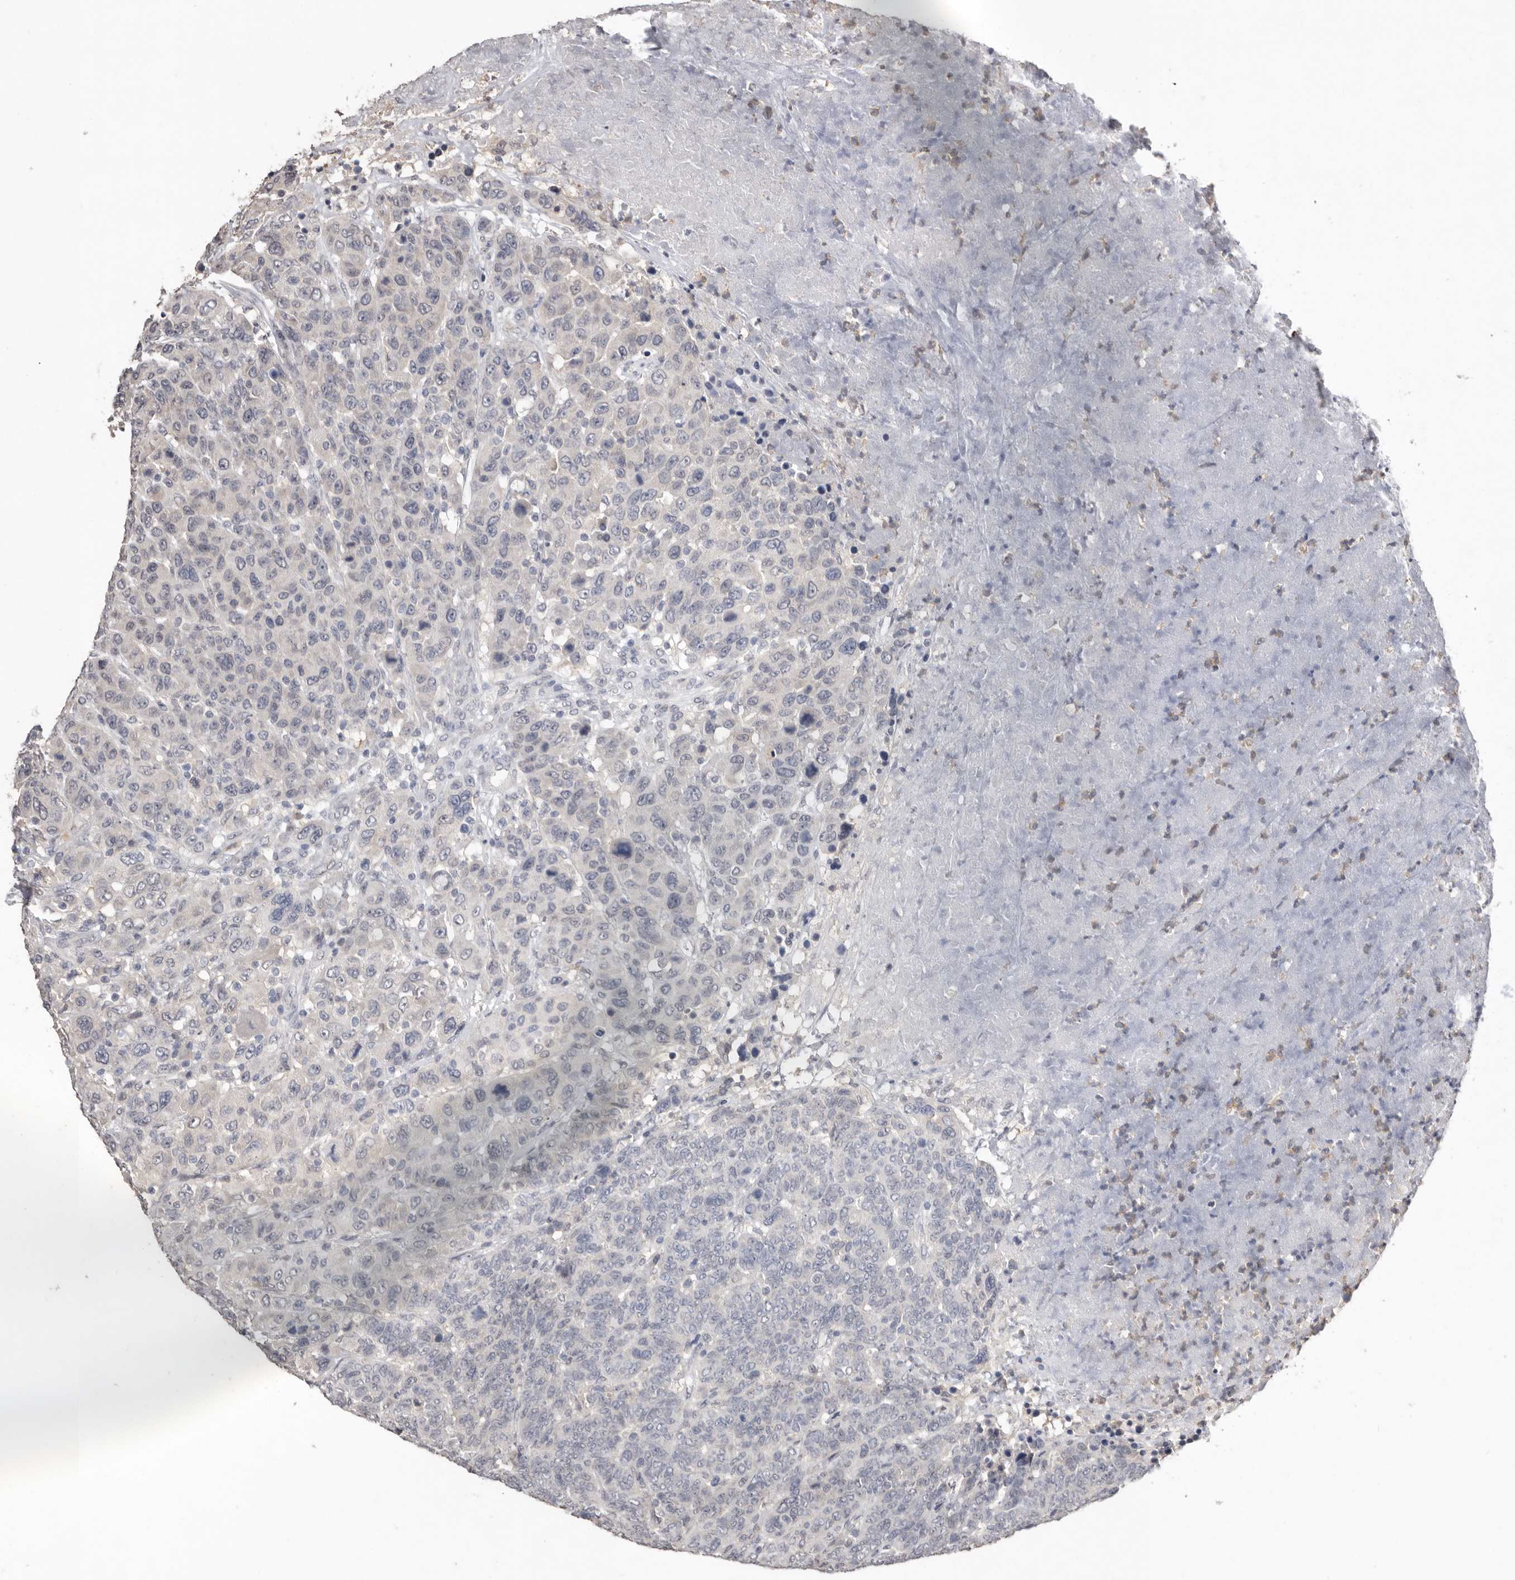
{"staining": {"intensity": "negative", "quantity": "none", "location": "none"}, "tissue": "breast cancer", "cell_type": "Tumor cells", "image_type": "cancer", "snomed": [{"axis": "morphology", "description": "Duct carcinoma"}, {"axis": "topography", "description": "Breast"}], "caption": "Tumor cells are negative for protein expression in human breast cancer. (Stains: DAB (3,3'-diaminobenzidine) immunohistochemistry (IHC) with hematoxylin counter stain, Microscopy: brightfield microscopy at high magnification).", "gene": "SULT1E1", "patient": {"sex": "female", "age": 37}}